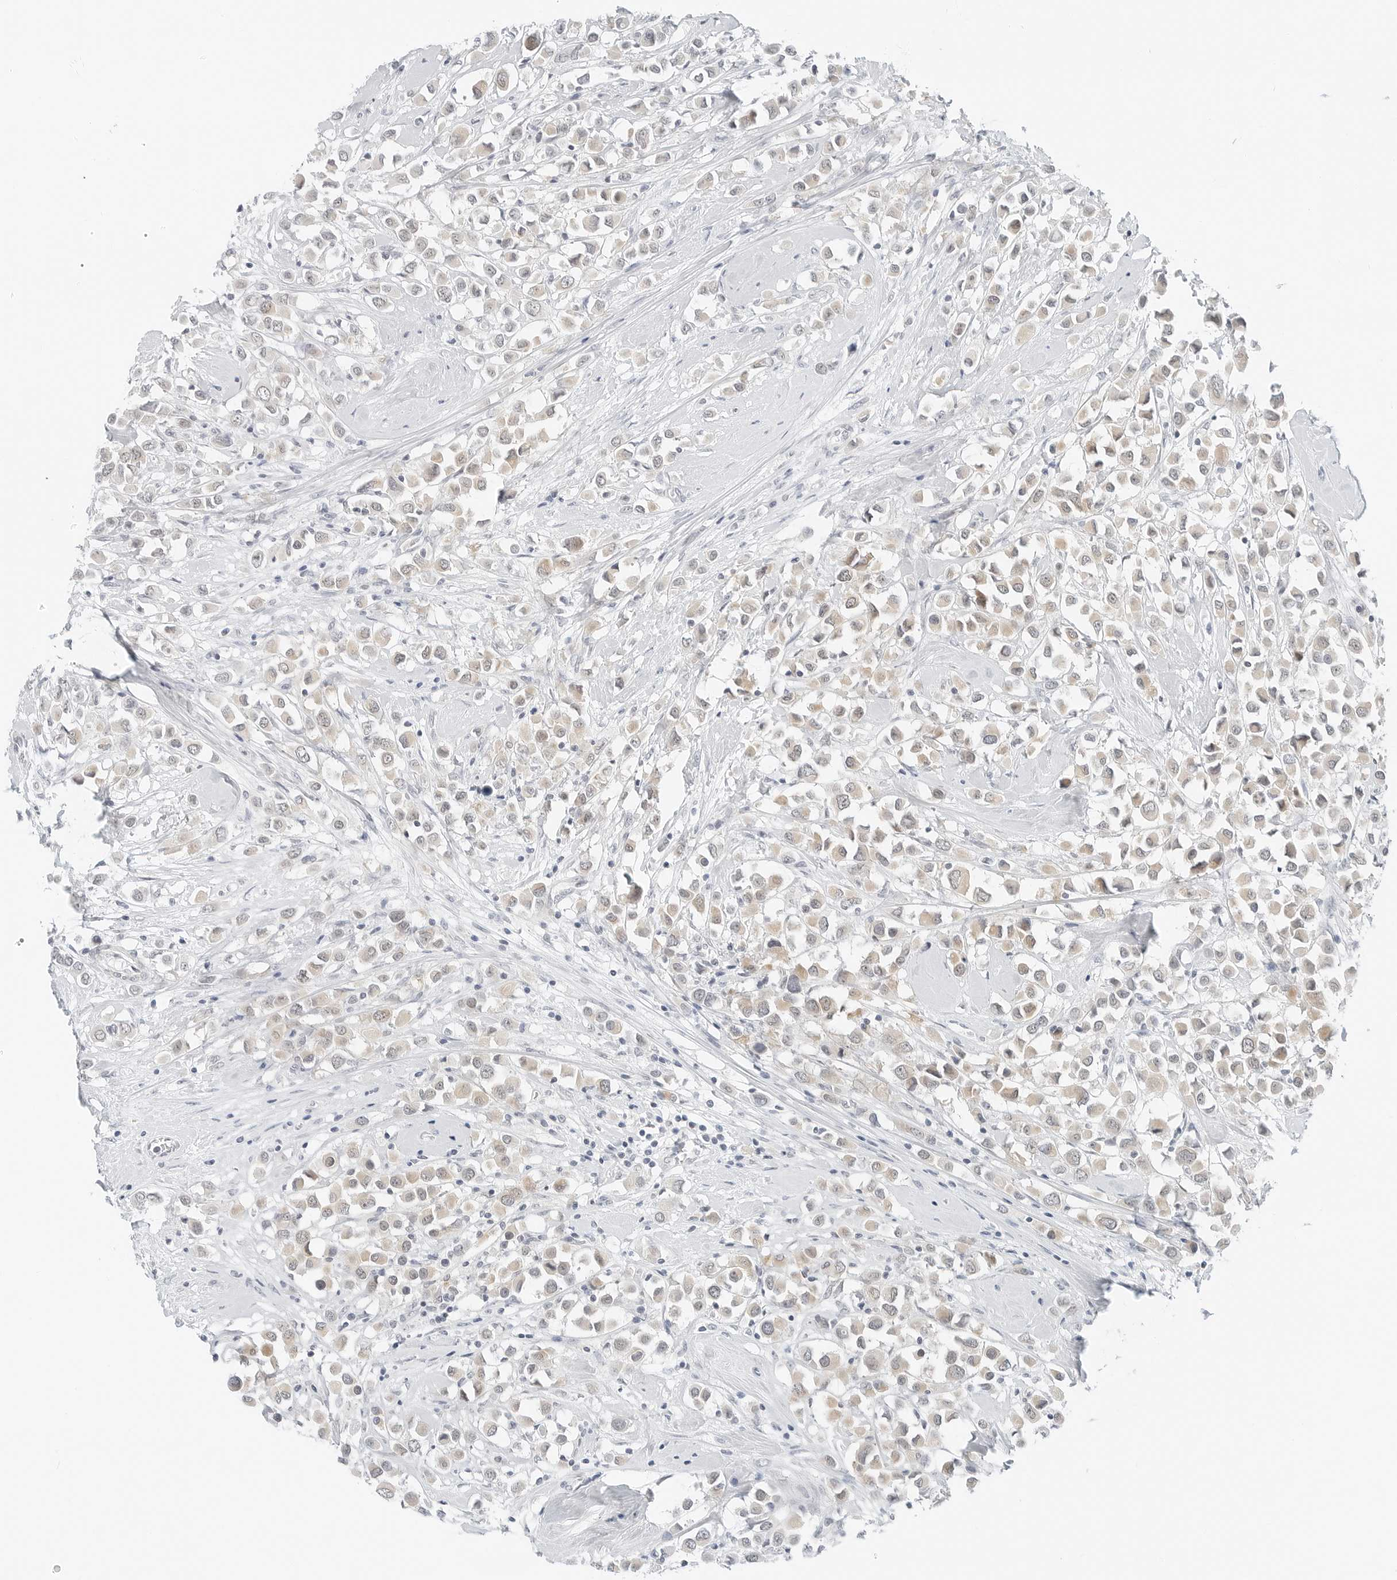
{"staining": {"intensity": "weak", "quantity": "<25%", "location": "cytoplasmic/membranous"}, "tissue": "breast cancer", "cell_type": "Tumor cells", "image_type": "cancer", "snomed": [{"axis": "morphology", "description": "Duct carcinoma"}, {"axis": "topography", "description": "Breast"}], "caption": "Immunohistochemistry (IHC) of breast cancer demonstrates no expression in tumor cells.", "gene": "CCSAP", "patient": {"sex": "female", "age": 61}}